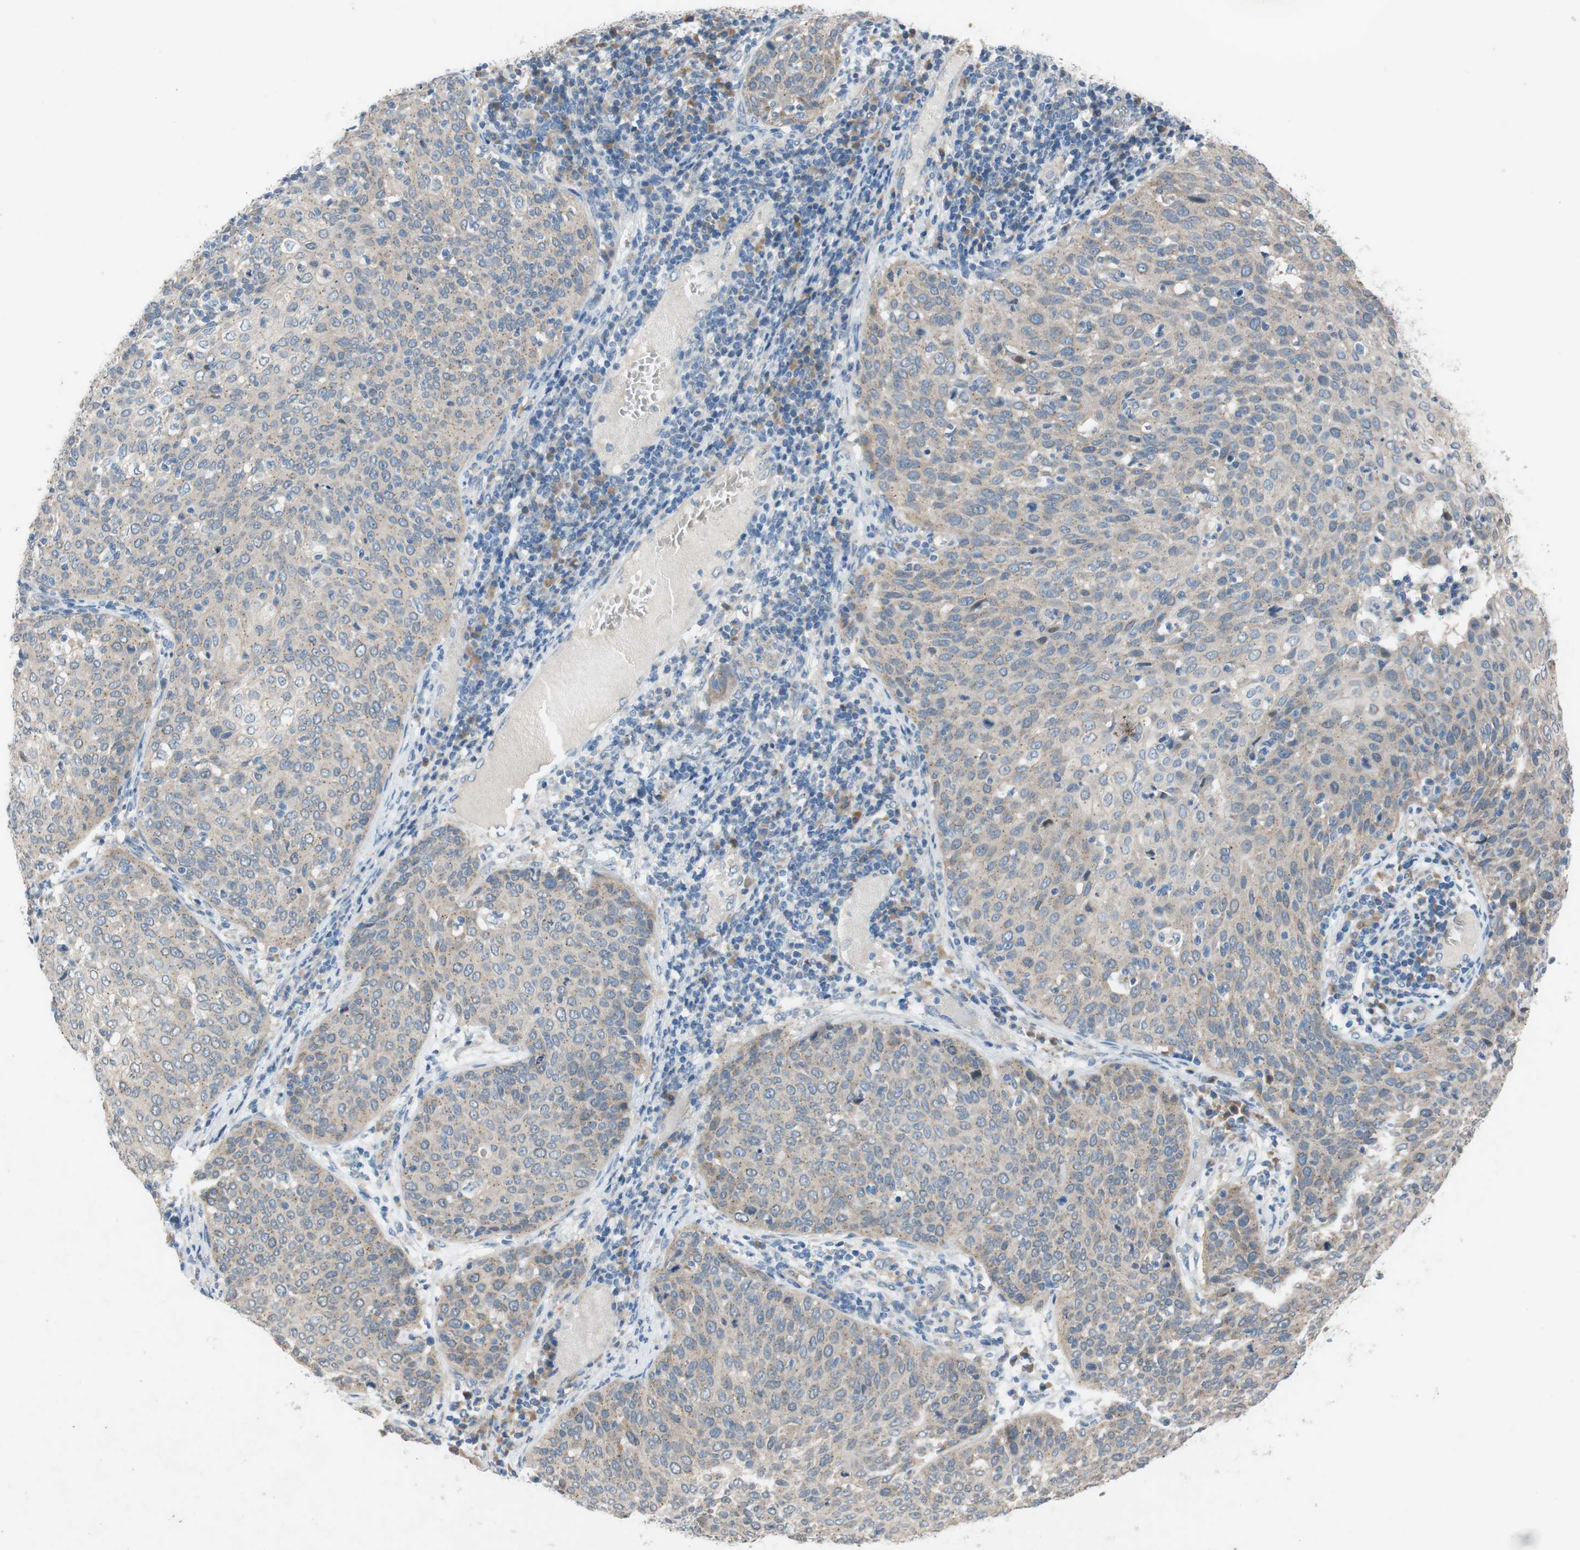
{"staining": {"intensity": "weak", "quantity": ">75%", "location": "cytoplasmic/membranous"}, "tissue": "cervical cancer", "cell_type": "Tumor cells", "image_type": "cancer", "snomed": [{"axis": "morphology", "description": "Squamous cell carcinoma, NOS"}, {"axis": "topography", "description": "Cervix"}], "caption": "A low amount of weak cytoplasmic/membranous positivity is identified in about >75% of tumor cells in cervical squamous cell carcinoma tissue.", "gene": "ADD2", "patient": {"sex": "female", "age": 38}}